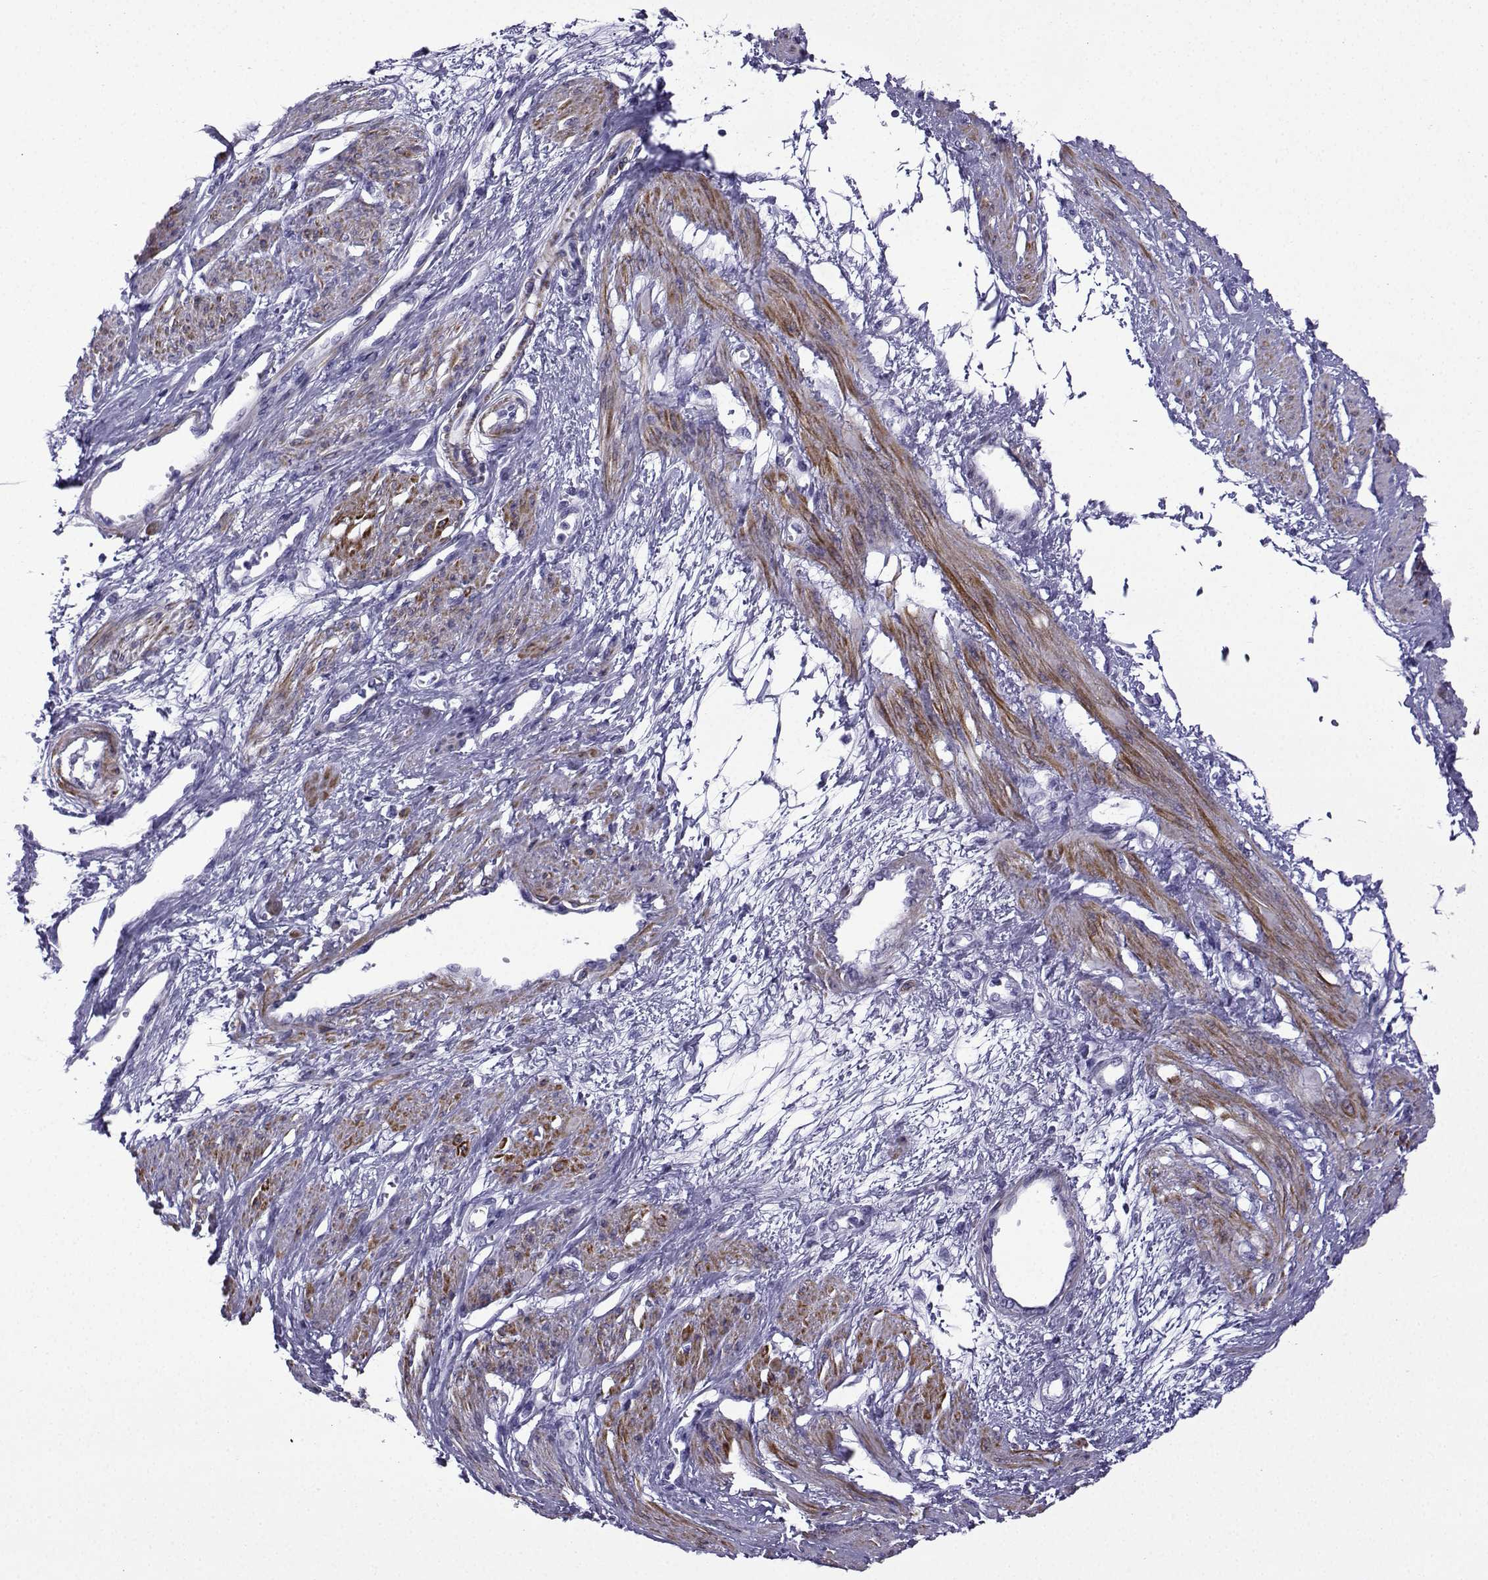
{"staining": {"intensity": "strong", "quantity": "25%-75%", "location": "cytoplasmic/membranous"}, "tissue": "smooth muscle", "cell_type": "Smooth muscle cells", "image_type": "normal", "snomed": [{"axis": "morphology", "description": "Normal tissue, NOS"}, {"axis": "topography", "description": "Smooth muscle"}, {"axis": "topography", "description": "Uterus"}], "caption": "About 25%-75% of smooth muscle cells in unremarkable human smooth muscle display strong cytoplasmic/membranous protein positivity as visualized by brown immunohistochemical staining.", "gene": "KCNF1", "patient": {"sex": "female", "age": 39}}